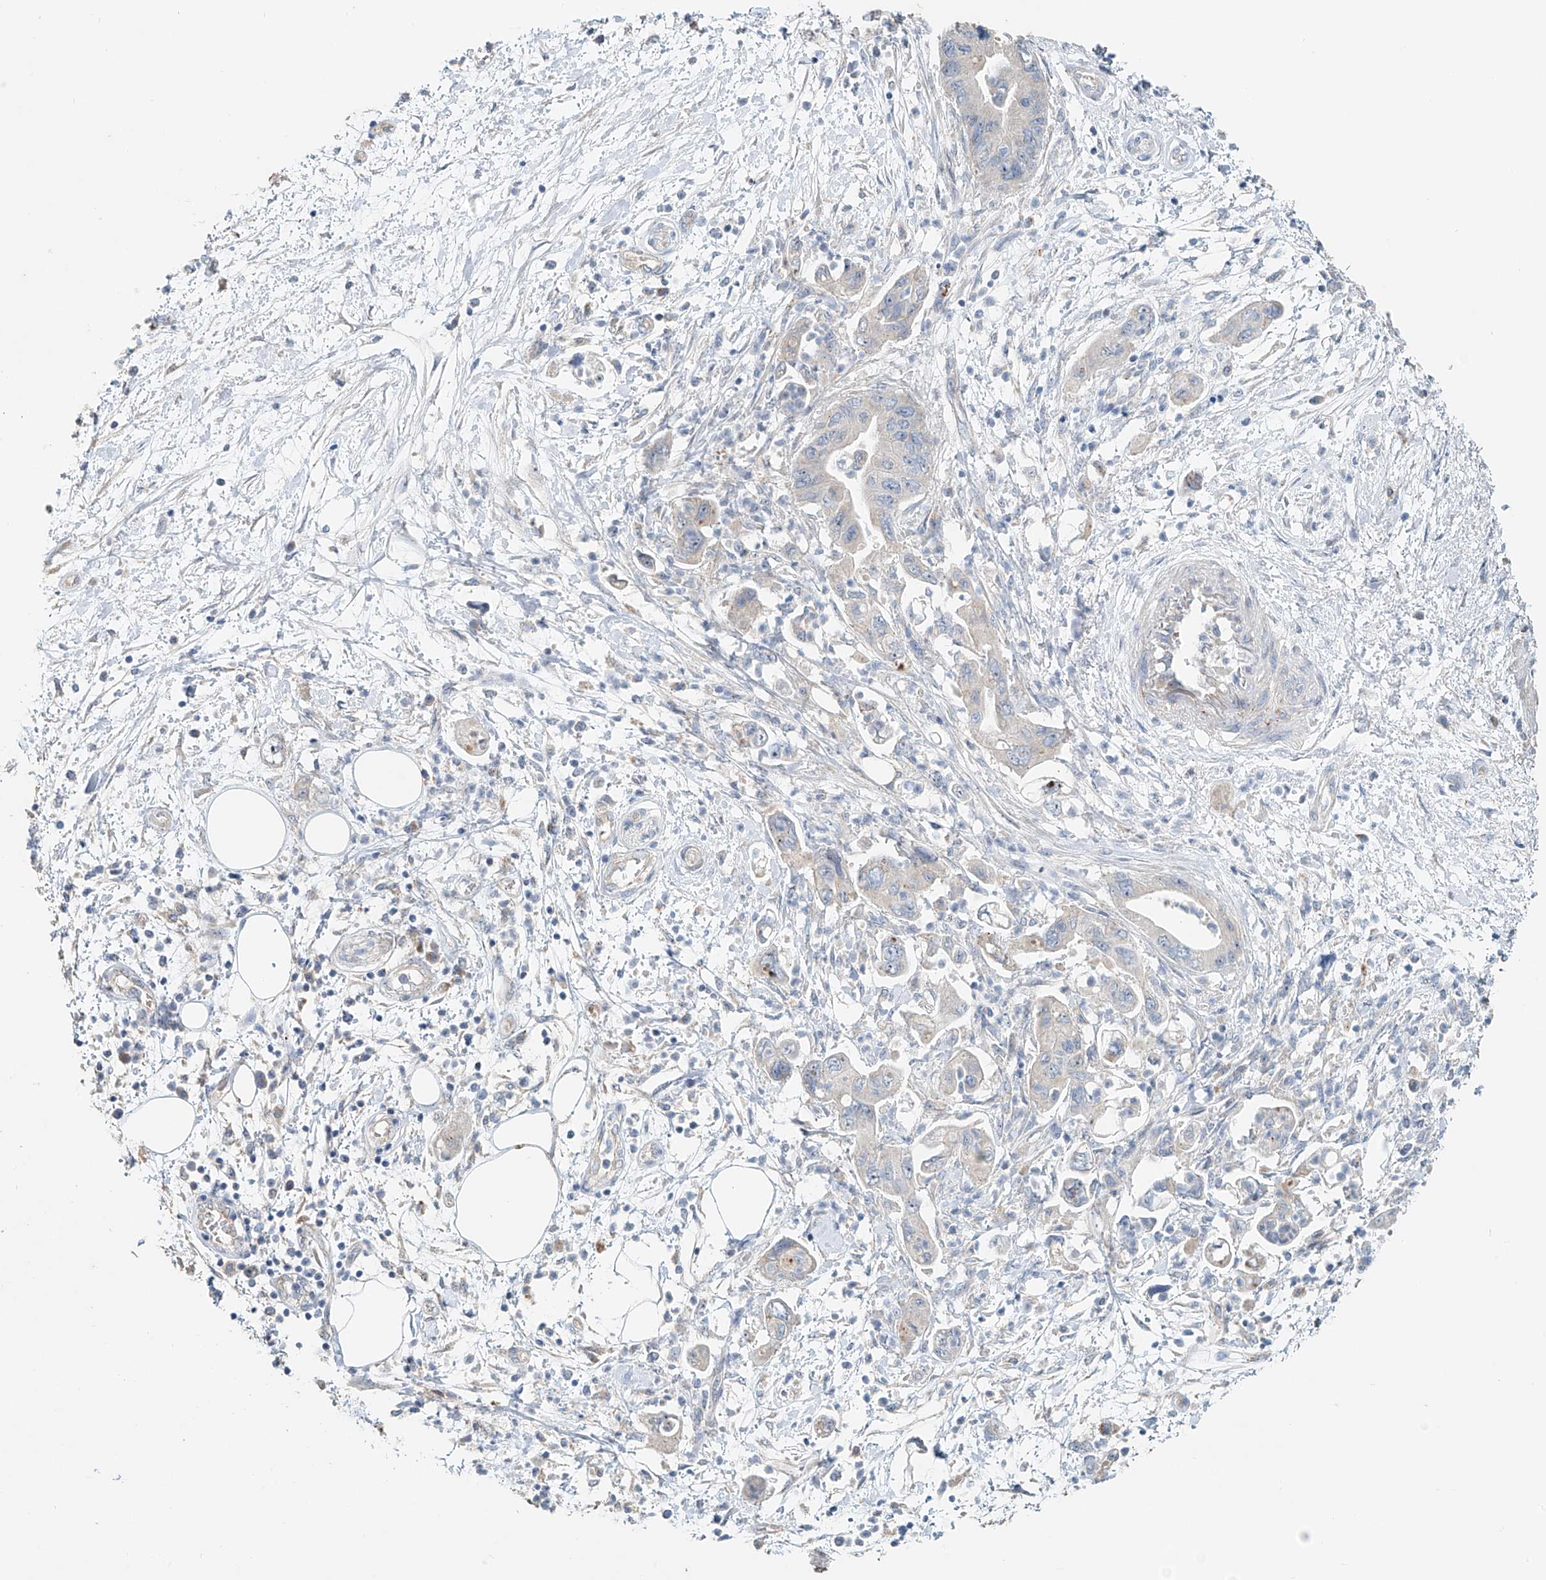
{"staining": {"intensity": "negative", "quantity": "none", "location": "none"}, "tissue": "pancreatic cancer", "cell_type": "Tumor cells", "image_type": "cancer", "snomed": [{"axis": "morphology", "description": "Adenocarcinoma, NOS"}, {"axis": "topography", "description": "Pancreas"}], "caption": "The immunohistochemistry (IHC) photomicrograph has no significant expression in tumor cells of adenocarcinoma (pancreatic) tissue.", "gene": "TRIM47", "patient": {"sex": "female", "age": 73}}